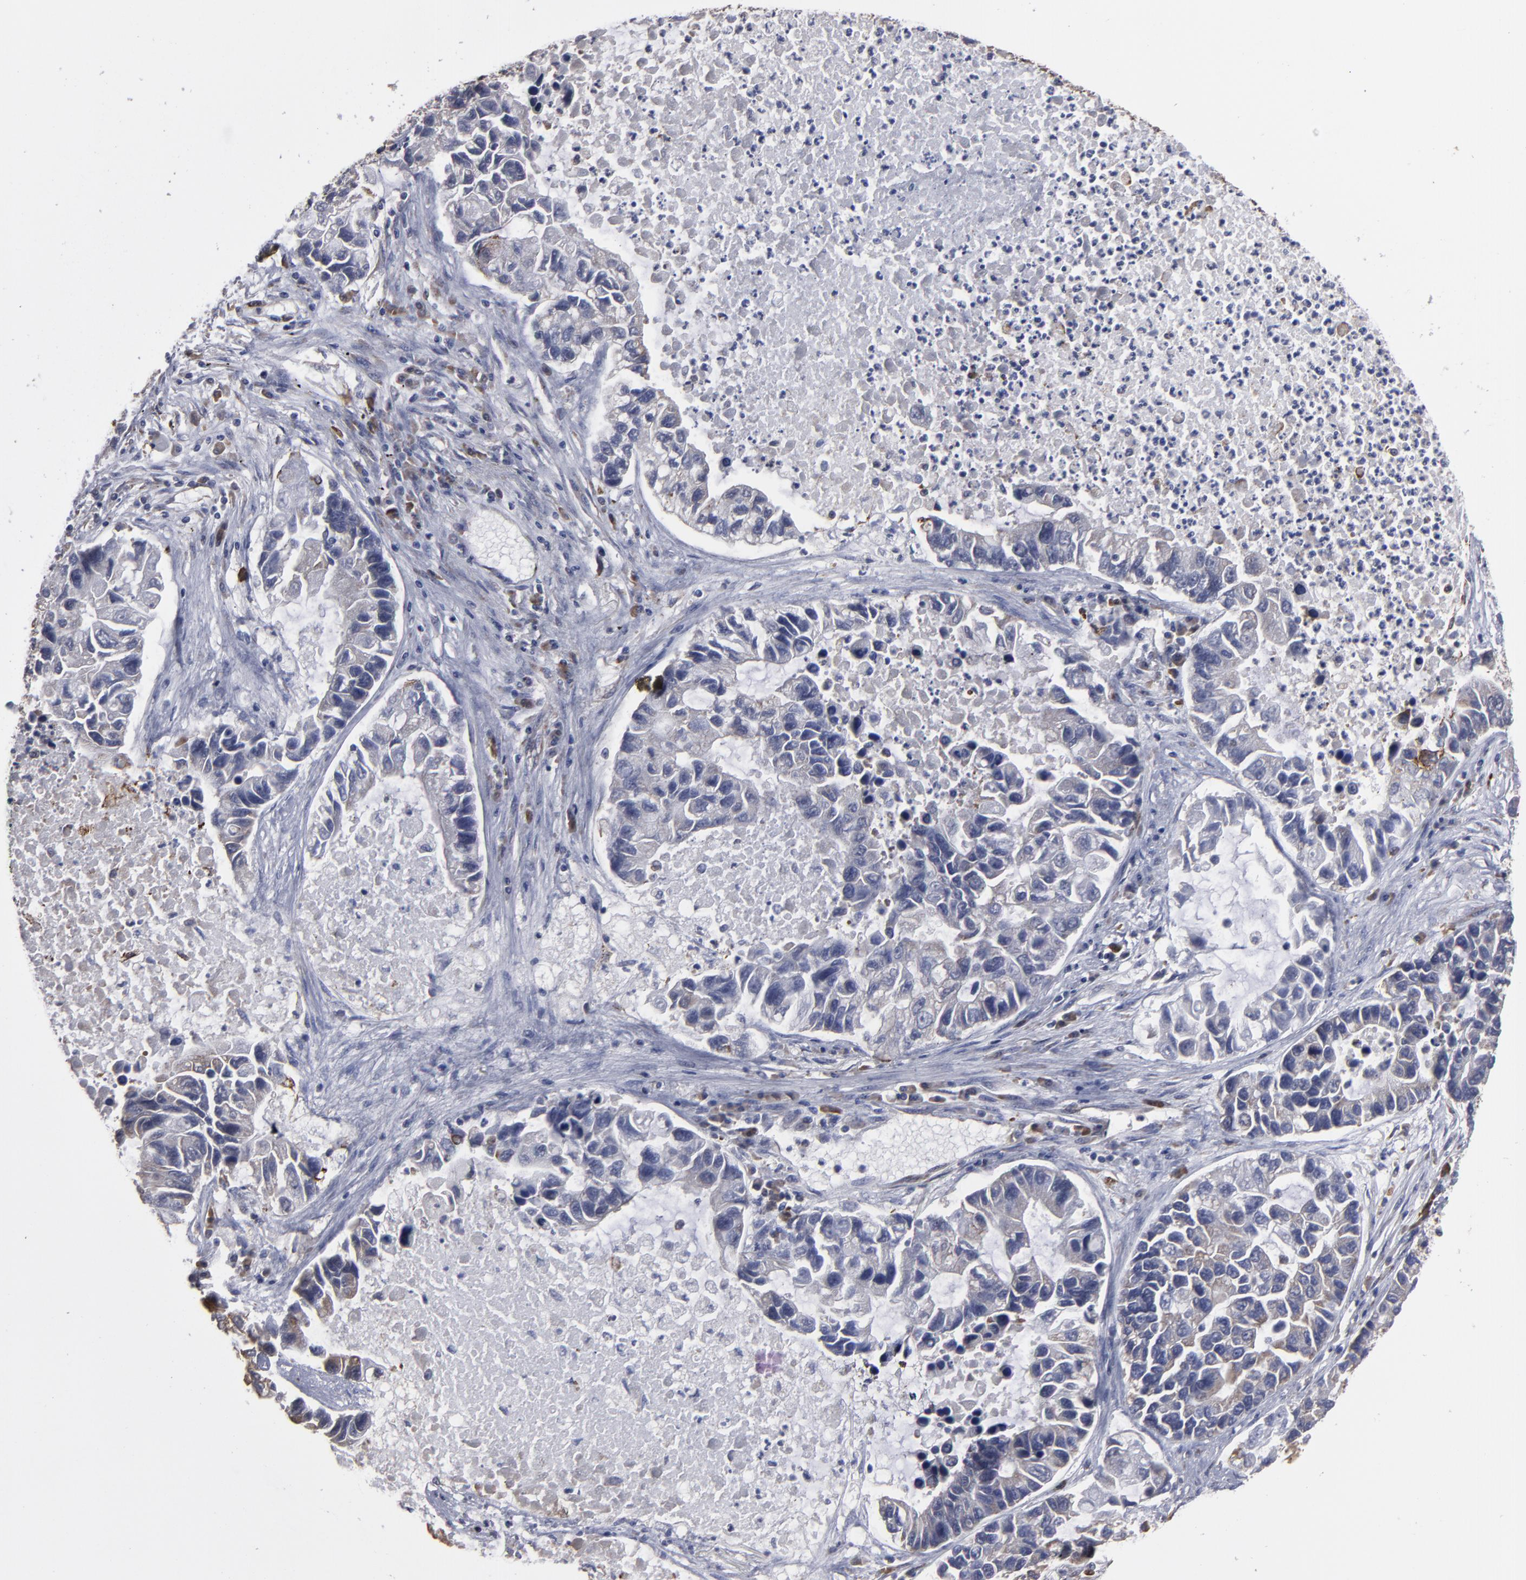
{"staining": {"intensity": "negative", "quantity": "none", "location": "none"}, "tissue": "lung cancer", "cell_type": "Tumor cells", "image_type": "cancer", "snomed": [{"axis": "morphology", "description": "Adenocarcinoma, NOS"}, {"axis": "topography", "description": "Lung"}], "caption": "Human adenocarcinoma (lung) stained for a protein using IHC displays no positivity in tumor cells.", "gene": "SND1", "patient": {"sex": "female", "age": 51}}